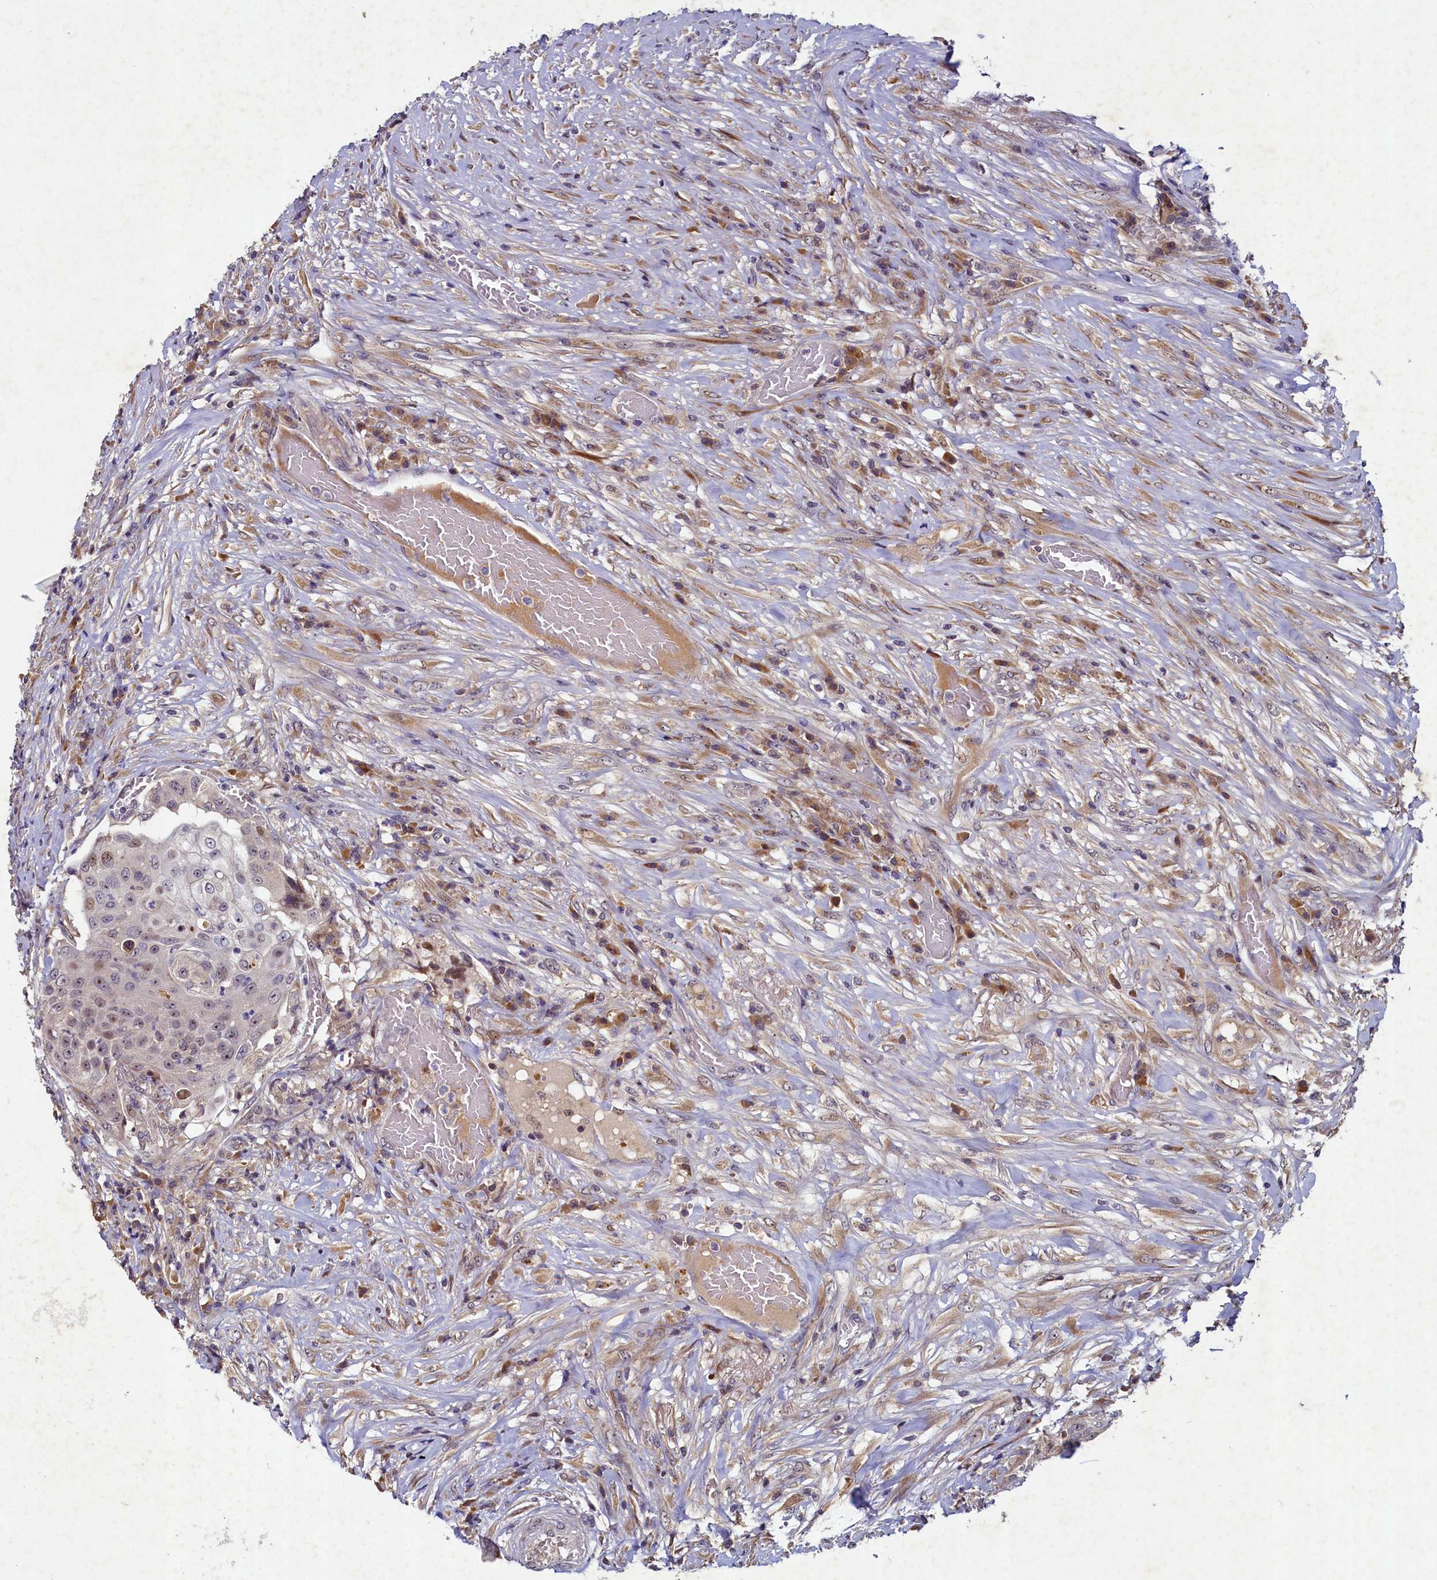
{"staining": {"intensity": "weak", "quantity": "<25%", "location": "nuclear"}, "tissue": "urothelial cancer", "cell_type": "Tumor cells", "image_type": "cancer", "snomed": [{"axis": "morphology", "description": "Urothelial carcinoma, High grade"}, {"axis": "topography", "description": "Urinary bladder"}], "caption": "Tumor cells are negative for protein expression in human urothelial carcinoma (high-grade). The staining is performed using DAB (3,3'-diaminobenzidine) brown chromogen with nuclei counter-stained in using hematoxylin.", "gene": "LATS2", "patient": {"sex": "female", "age": 63}}